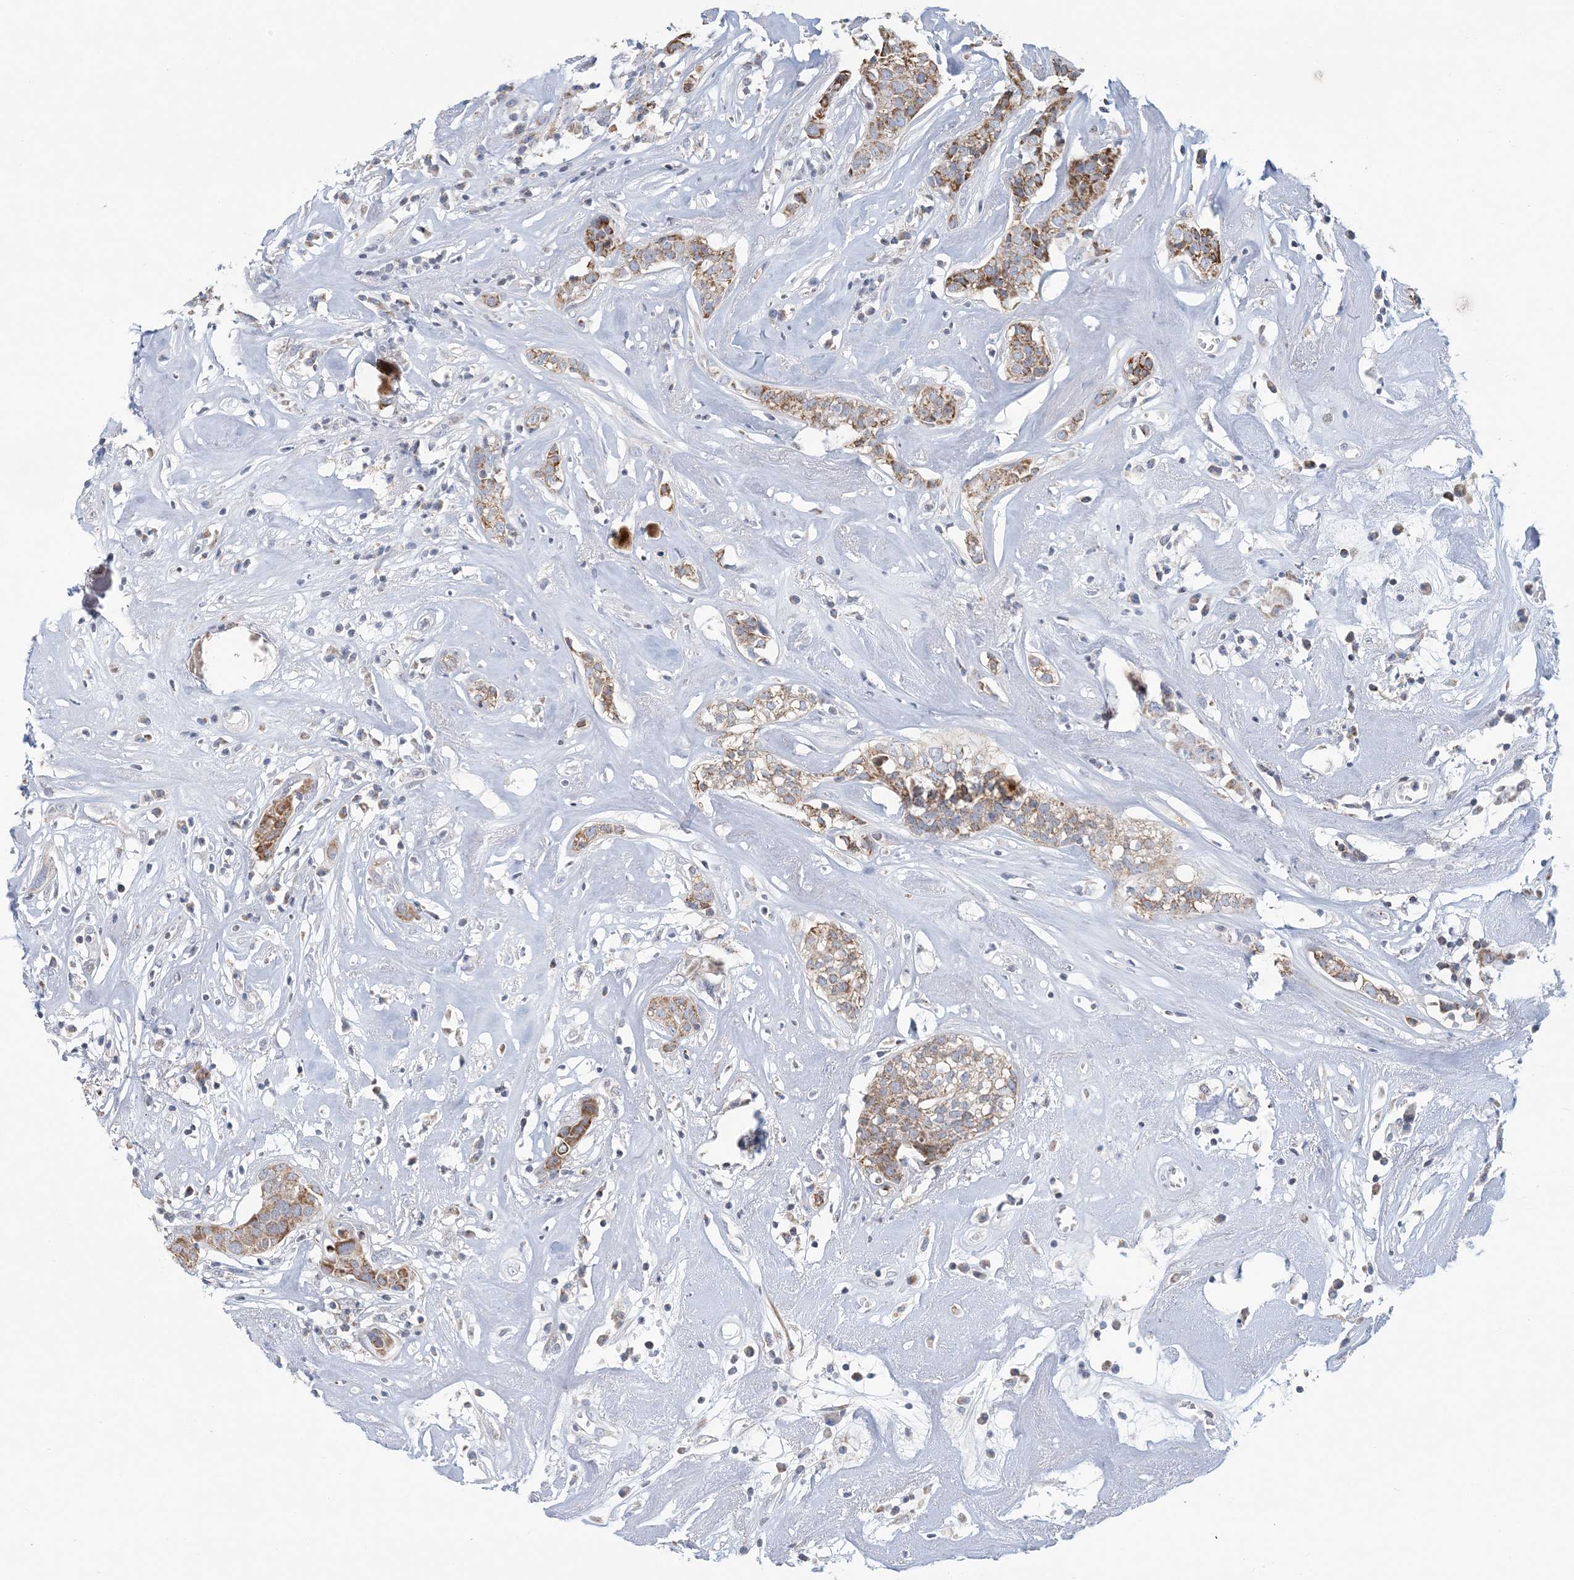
{"staining": {"intensity": "moderate", "quantity": ">75%", "location": "cytoplasmic/membranous"}, "tissue": "head and neck cancer", "cell_type": "Tumor cells", "image_type": "cancer", "snomed": [{"axis": "morphology", "description": "Adenocarcinoma, NOS"}, {"axis": "topography", "description": "Salivary gland"}, {"axis": "topography", "description": "Head-Neck"}], "caption": "Protein expression analysis of head and neck adenocarcinoma displays moderate cytoplasmic/membranous expression in approximately >75% of tumor cells.", "gene": "BDH1", "patient": {"sex": "female", "age": 65}}